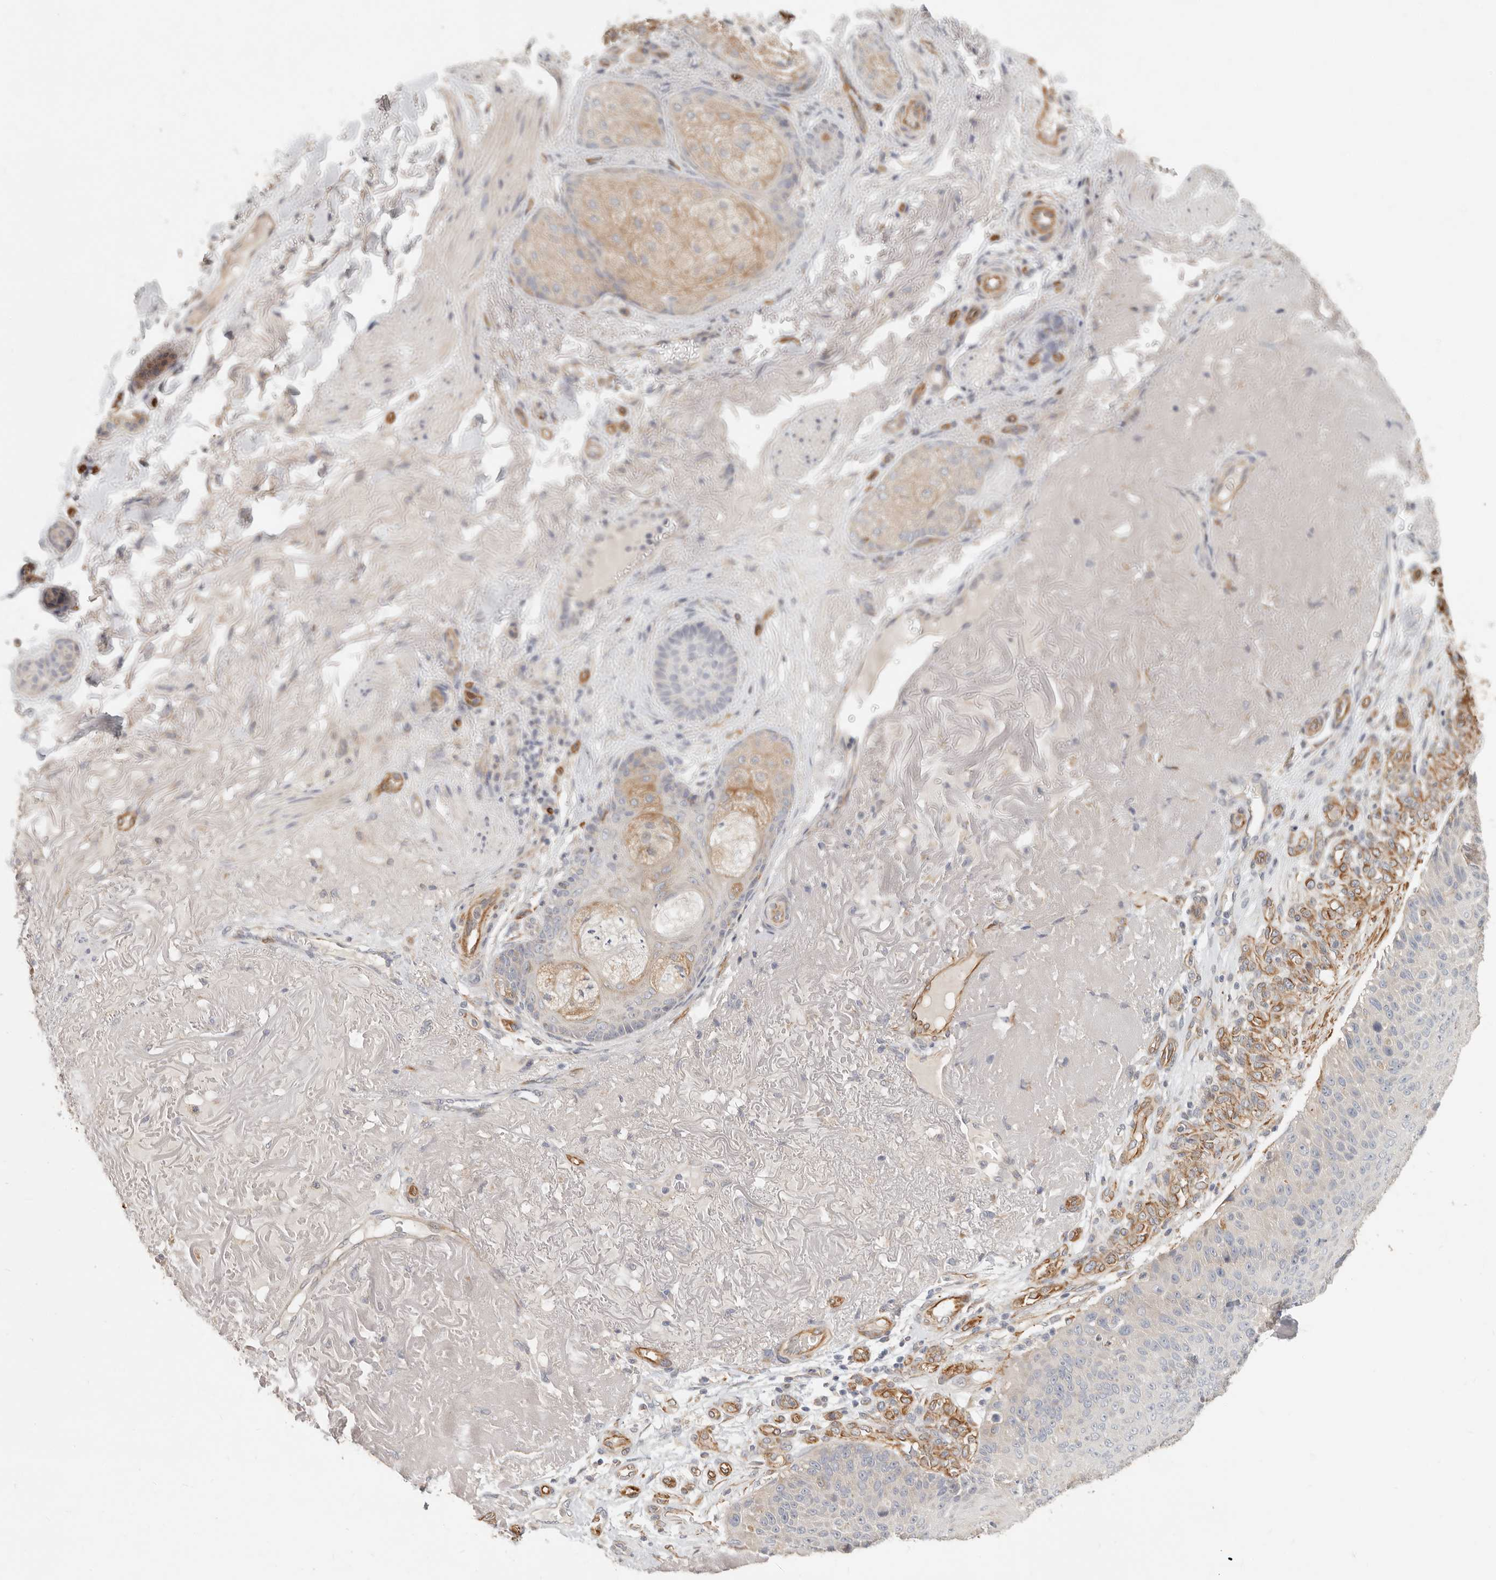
{"staining": {"intensity": "negative", "quantity": "none", "location": "none"}, "tissue": "skin cancer", "cell_type": "Tumor cells", "image_type": "cancer", "snomed": [{"axis": "morphology", "description": "Squamous cell carcinoma, NOS"}, {"axis": "topography", "description": "Skin"}], "caption": "DAB (3,3'-diaminobenzidine) immunohistochemical staining of squamous cell carcinoma (skin) reveals no significant staining in tumor cells.", "gene": "SPRING1", "patient": {"sex": "female", "age": 88}}